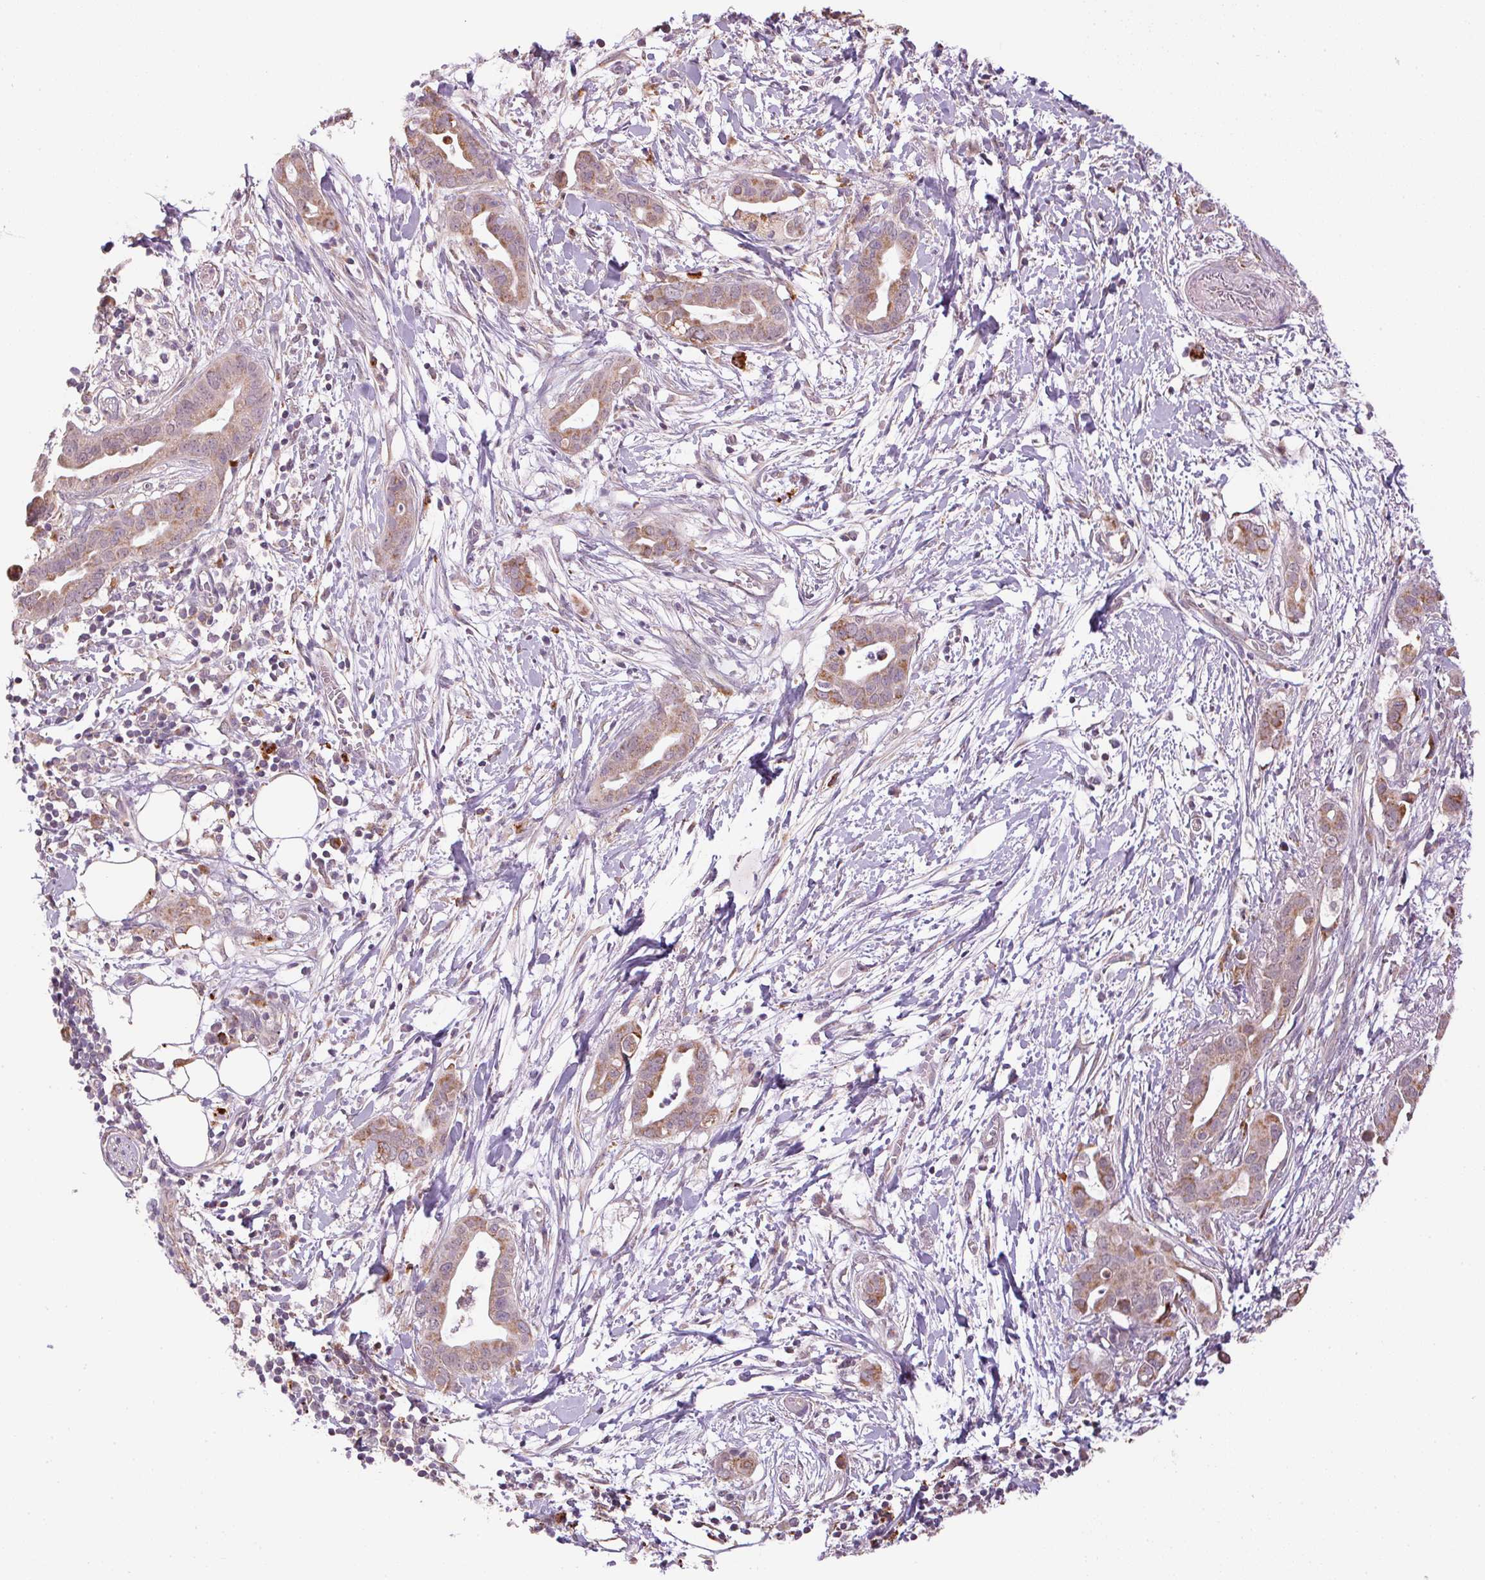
{"staining": {"intensity": "weak", "quantity": ">75%", "location": "cytoplasmic/membranous"}, "tissue": "pancreatic cancer", "cell_type": "Tumor cells", "image_type": "cancer", "snomed": [{"axis": "morphology", "description": "Adenocarcinoma, NOS"}, {"axis": "topography", "description": "Pancreas"}], "caption": "Human pancreatic adenocarcinoma stained with a protein marker reveals weak staining in tumor cells.", "gene": "ADH5", "patient": {"sex": "male", "age": 61}}